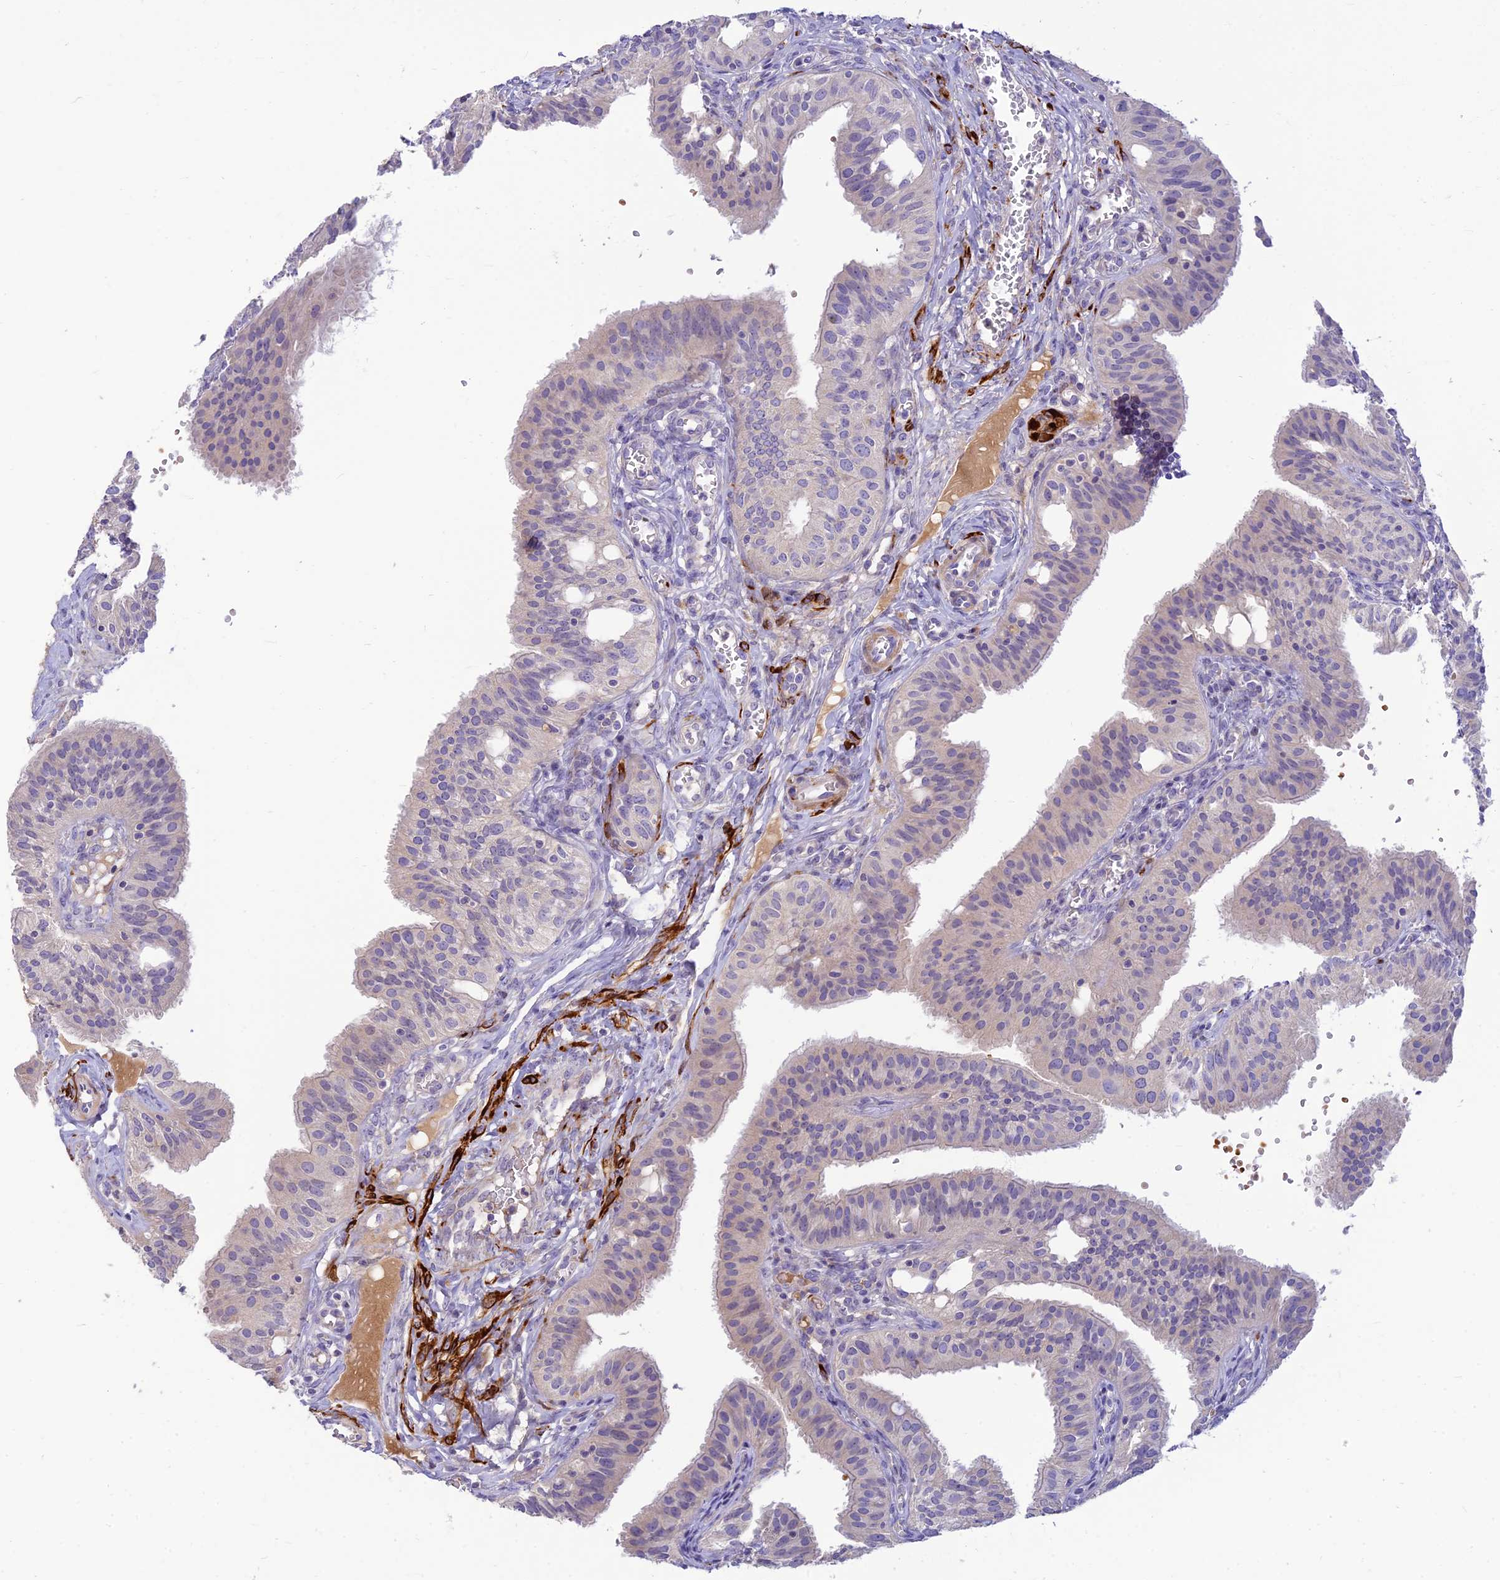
{"staining": {"intensity": "negative", "quantity": "none", "location": "none"}, "tissue": "fallopian tube", "cell_type": "Glandular cells", "image_type": "normal", "snomed": [{"axis": "morphology", "description": "Normal tissue, NOS"}, {"axis": "topography", "description": "Fallopian tube"}, {"axis": "topography", "description": "Ovary"}], "caption": "An image of fallopian tube stained for a protein exhibits no brown staining in glandular cells. The staining is performed using DAB brown chromogen with nuclei counter-stained in using hematoxylin.", "gene": "CLIP4", "patient": {"sex": "female", "age": 42}}